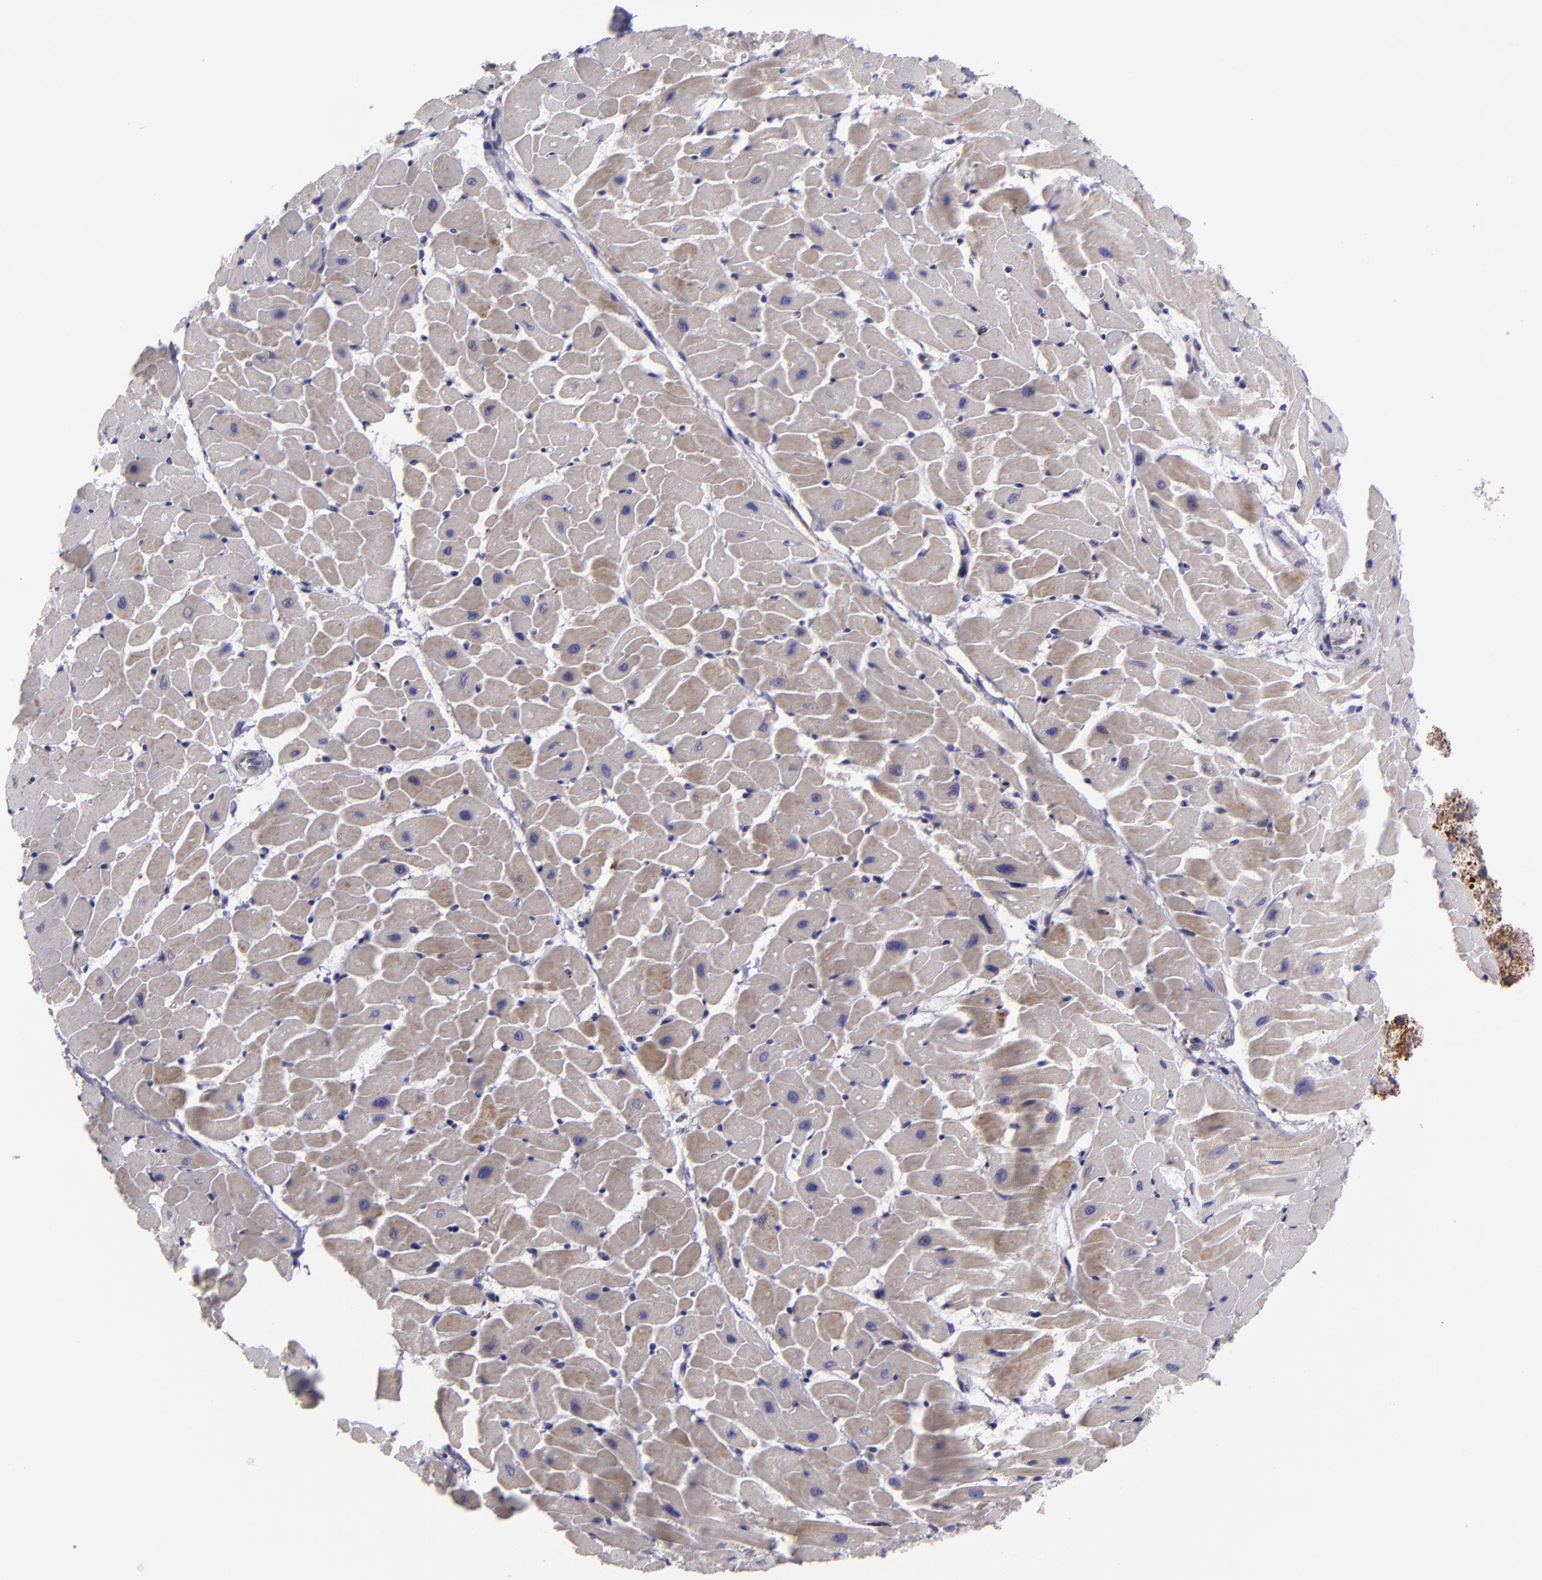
{"staining": {"intensity": "weak", "quantity": ">75%", "location": "cytoplasmic/membranous"}, "tissue": "heart muscle", "cell_type": "Cardiomyocytes", "image_type": "normal", "snomed": [{"axis": "morphology", "description": "Normal tissue, NOS"}, {"axis": "topography", "description": "Heart"}], "caption": "A high-resolution micrograph shows immunohistochemistry staining of benign heart muscle, which shows weak cytoplasmic/membranous positivity in approximately >75% of cardiomyocytes.", "gene": "HSPD1", "patient": {"sex": "female", "age": 19}}